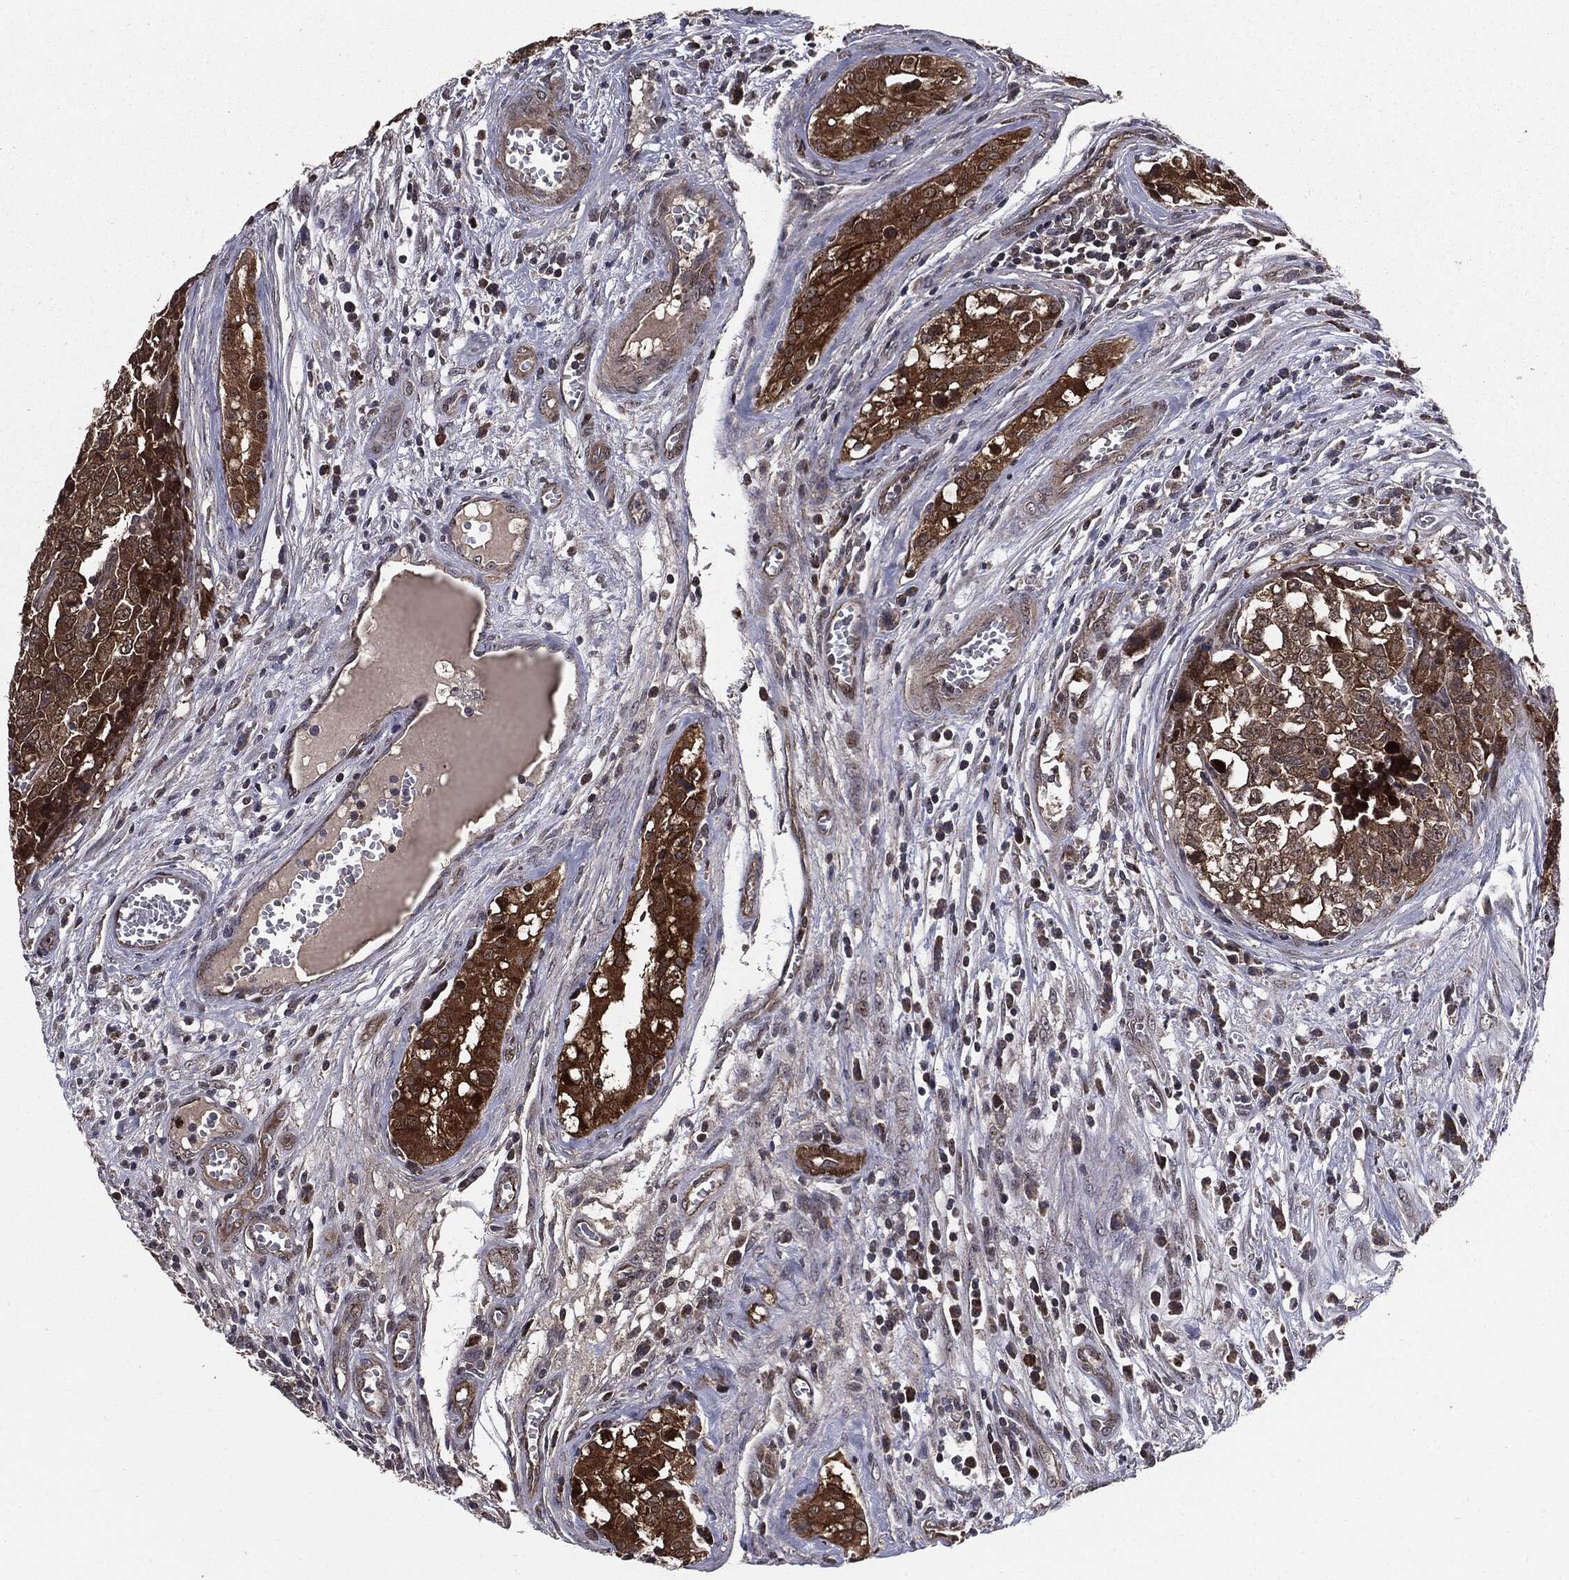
{"staining": {"intensity": "moderate", "quantity": ">75%", "location": "cytoplasmic/membranous"}, "tissue": "testis cancer", "cell_type": "Tumor cells", "image_type": "cancer", "snomed": [{"axis": "morphology", "description": "Carcinoma, Embryonal, NOS"}, {"axis": "topography", "description": "Testis"}], "caption": "Immunohistochemical staining of embryonal carcinoma (testis) exhibits medium levels of moderate cytoplasmic/membranous positivity in about >75% of tumor cells. The protein of interest is shown in brown color, while the nuclei are stained blue.", "gene": "PTPA", "patient": {"sex": "male", "age": 23}}